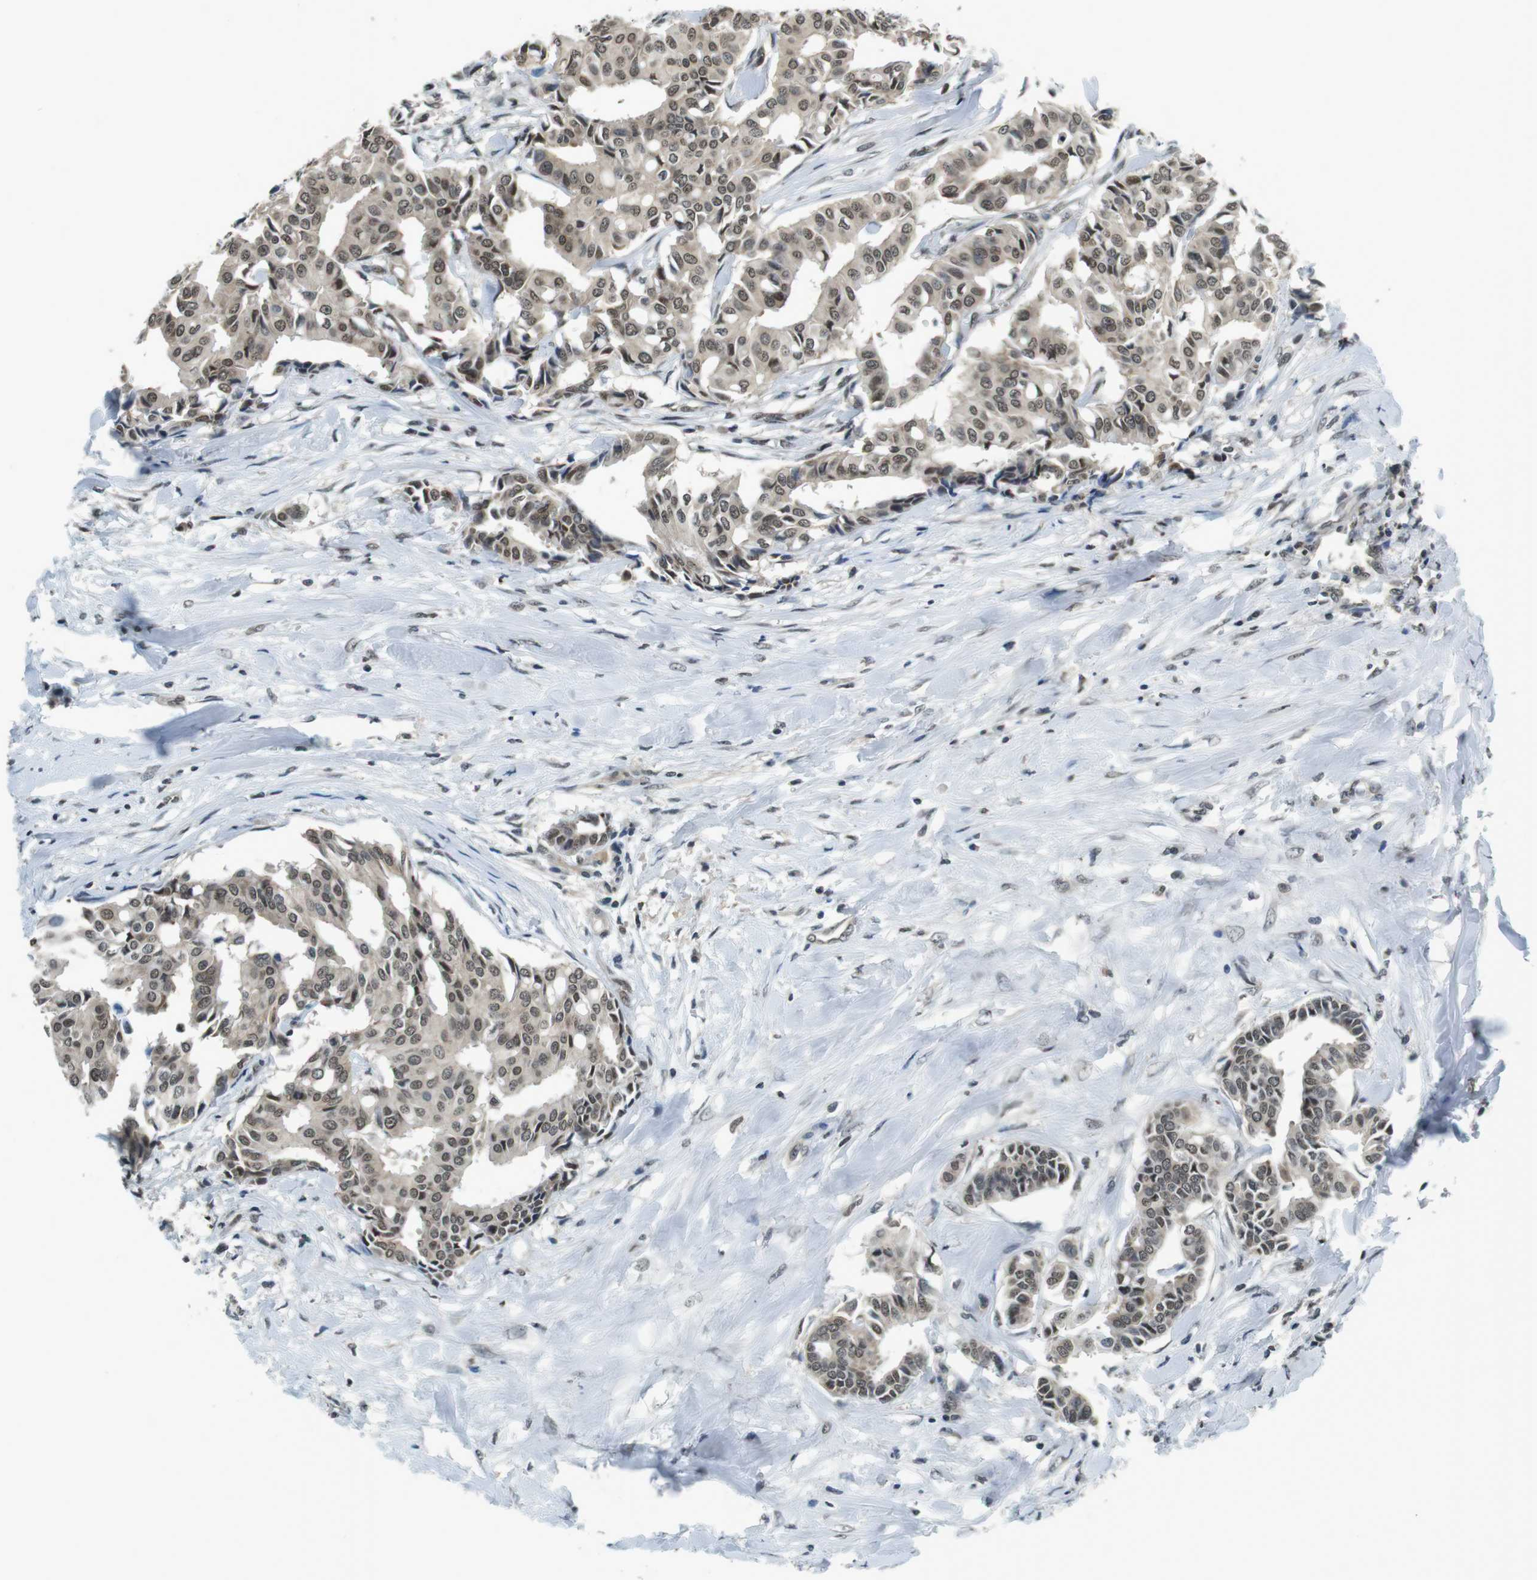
{"staining": {"intensity": "weak", "quantity": ">75%", "location": "cytoplasmic/membranous,nuclear"}, "tissue": "head and neck cancer", "cell_type": "Tumor cells", "image_type": "cancer", "snomed": [{"axis": "morphology", "description": "Adenocarcinoma, NOS"}, {"axis": "topography", "description": "Salivary gland"}, {"axis": "topography", "description": "Head-Neck"}], "caption": "Head and neck cancer stained for a protein exhibits weak cytoplasmic/membranous and nuclear positivity in tumor cells.", "gene": "NEK4", "patient": {"sex": "female", "age": 59}}